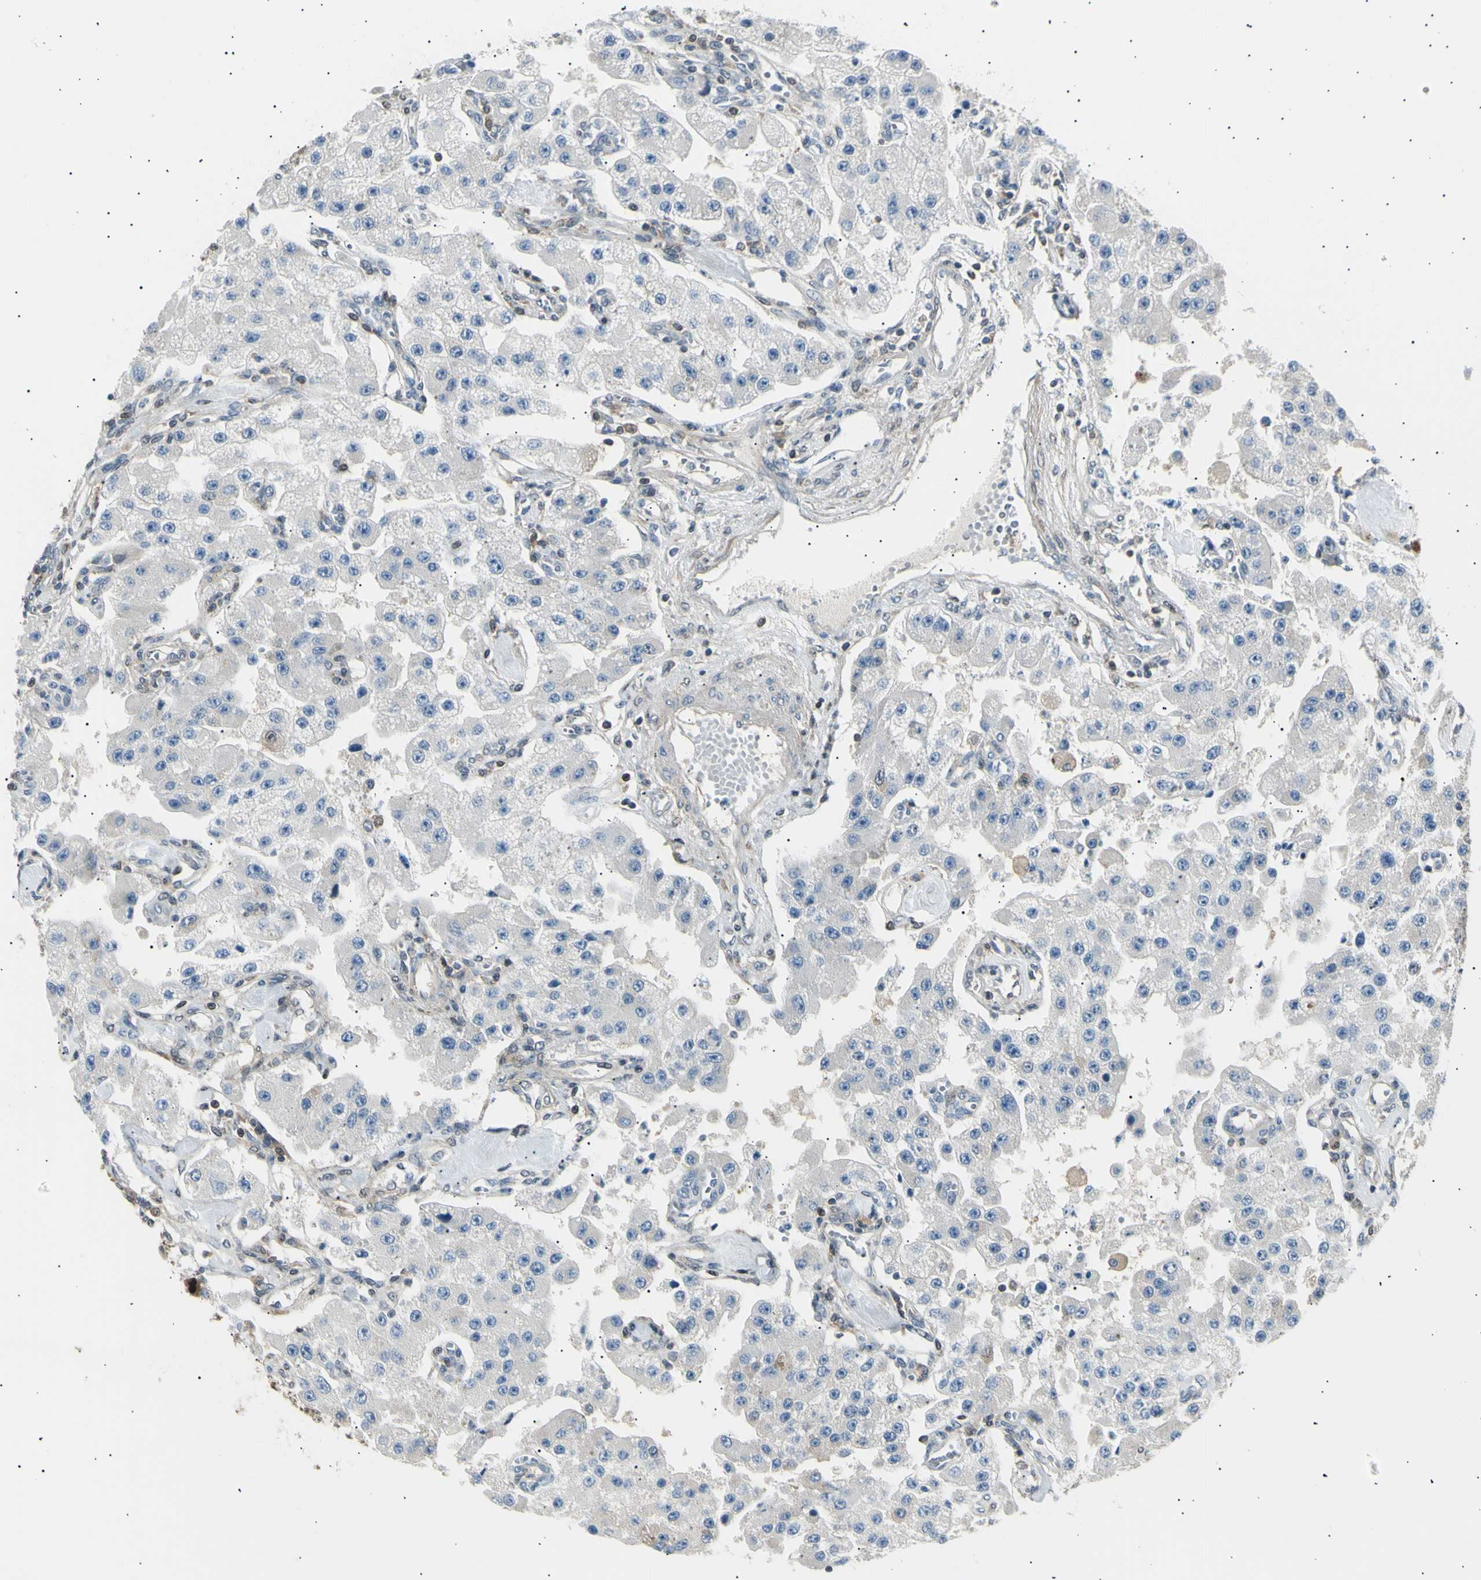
{"staining": {"intensity": "negative", "quantity": "none", "location": "none"}, "tissue": "carcinoid", "cell_type": "Tumor cells", "image_type": "cancer", "snomed": [{"axis": "morphology", "description": "Carcinoid, malignant, NOS"}, {"axis": "topography", "description": "Pancreas"}], "caption": "A high-resolution photomicrograph shows IHC staining of carcinoid, which reveals no significant expression in tumor cells.", "gene": "LHPP", "patient": {"sex": "male", "age": 41}}